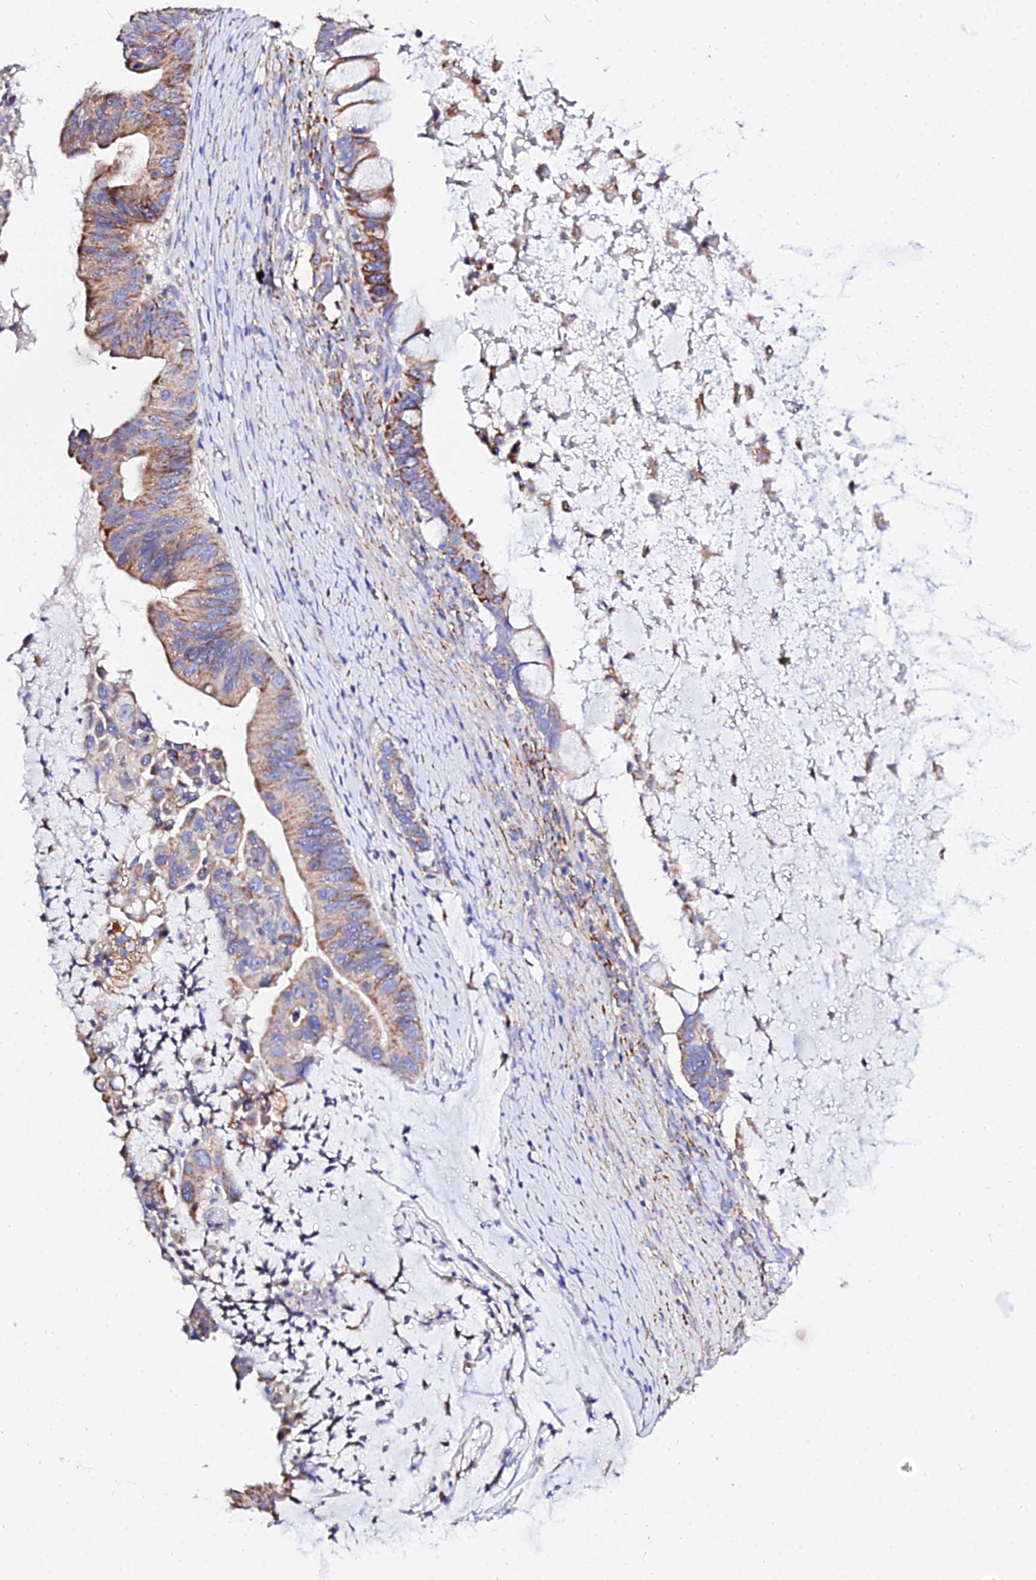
{"staining": {"intensity": "moderate", "quantity": ">75%", "location": "cytoplasmic/membranous"}, "tissue": "ovarian cancer", "cell_type": "Tumor cells", "image_type": "cancer", "snomed": [{"axis": "morphology", "description": "Cystadenocarcinoma, mucinous, NOS"}, {"axis": "topography", "description": "Ovary"}], "caption": "The immunohistochemical stain shows moderate cytoplasmic/membranous staining in tumor cells of ovarian cancer (mucinous cystadenocarcinoma) tissue. The staining is performed using DAB (3,3'-diaminobenzidine) brown chromogen to label protein expression. The nuclei are counter-stained blue using hematoxylin.", "gene": "ZNF573", "patient": {"sex": "female", "age": 61}}